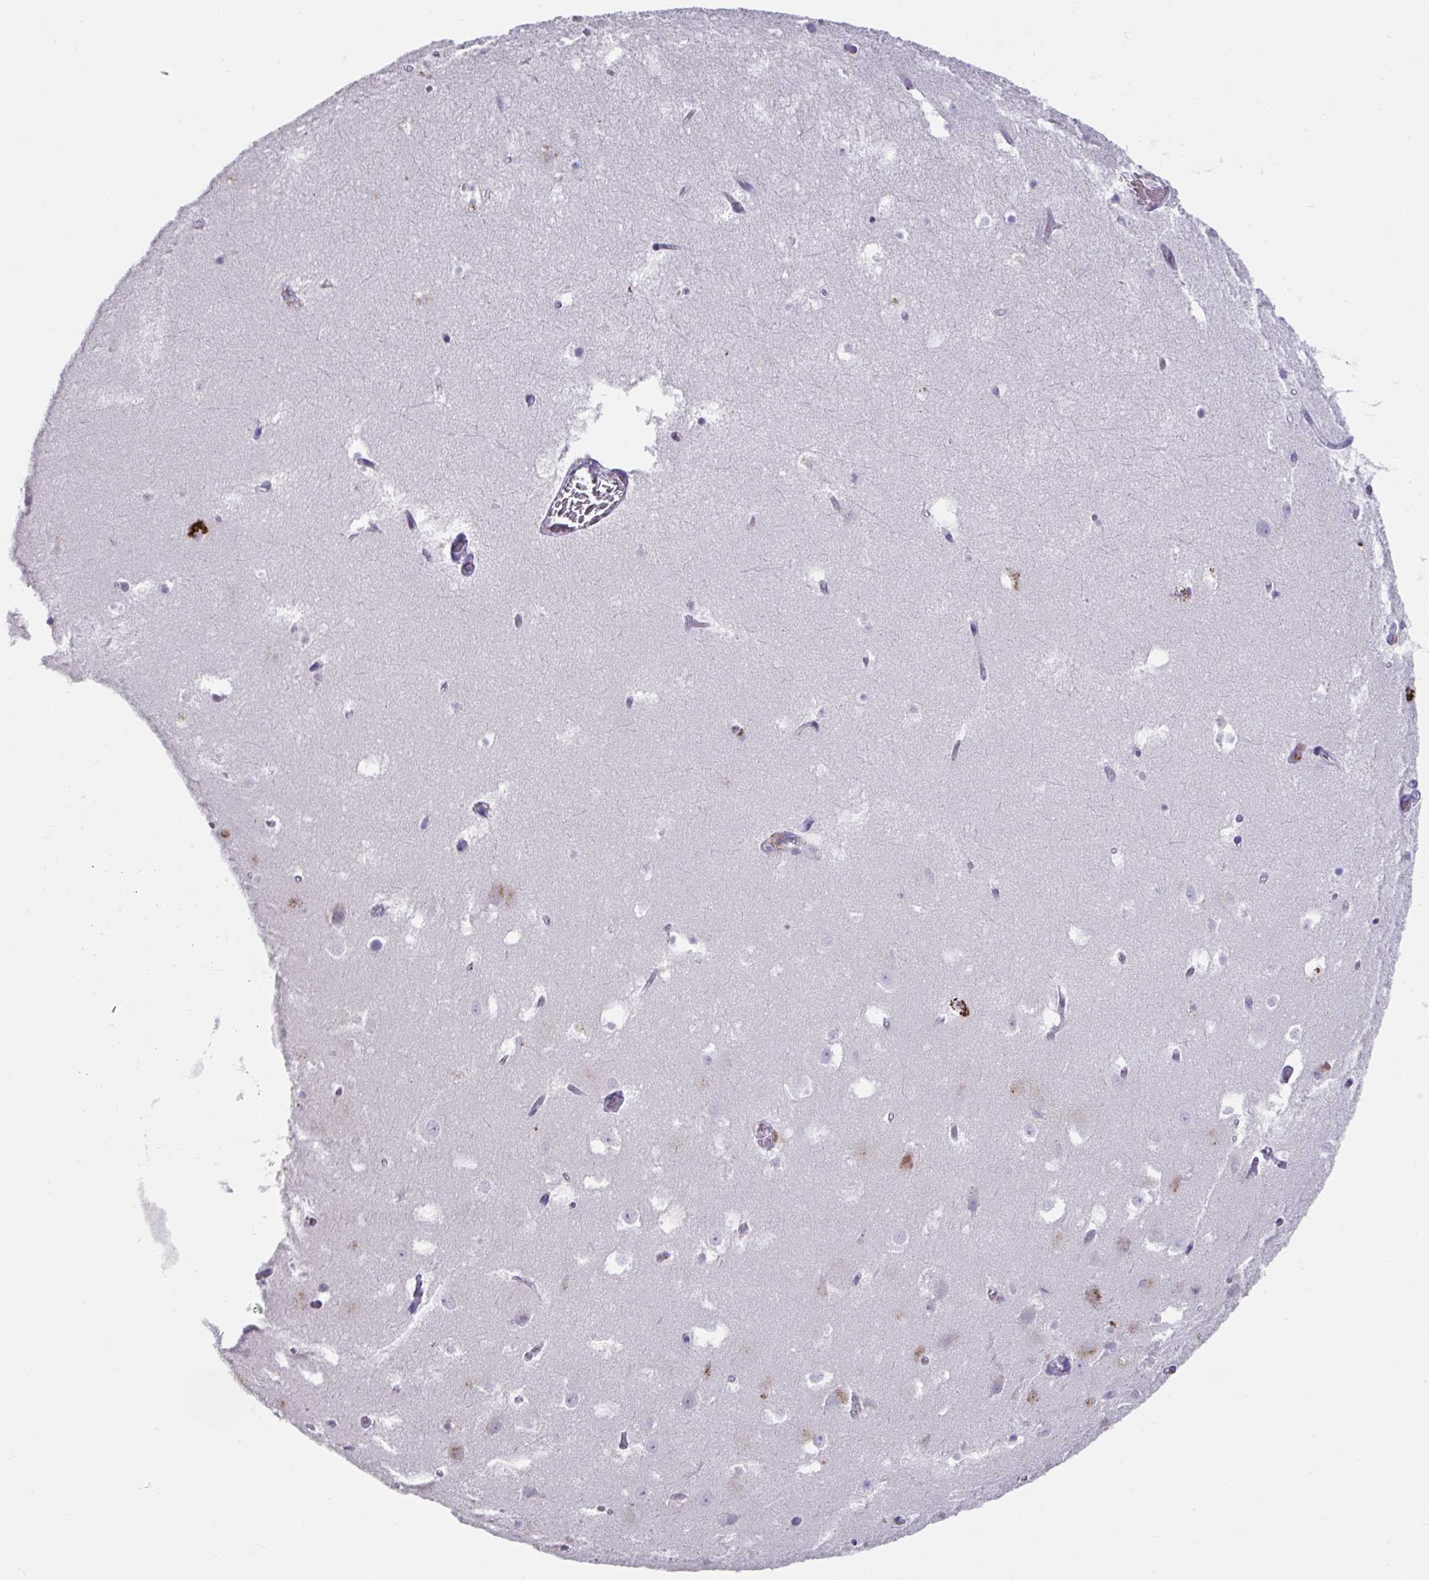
{"staining": {"intensity": "negative", "quantity": "none", "location": "none"}, "tissue": "hippocampus", "cell_type": "Glial cells", "image_type": "normal", "snomed": [{"axis": "morphology", "description": "Normal tissue, NOS"}, {"axis": "topography", "description": "Hippocampus"}], "caption": "This is an immunohistochemistry (IHC) image of benign hippocampus. There is no expression in glial cells.", "gene": "GPR162", "patient": {"sex": "female", "age": 52}}